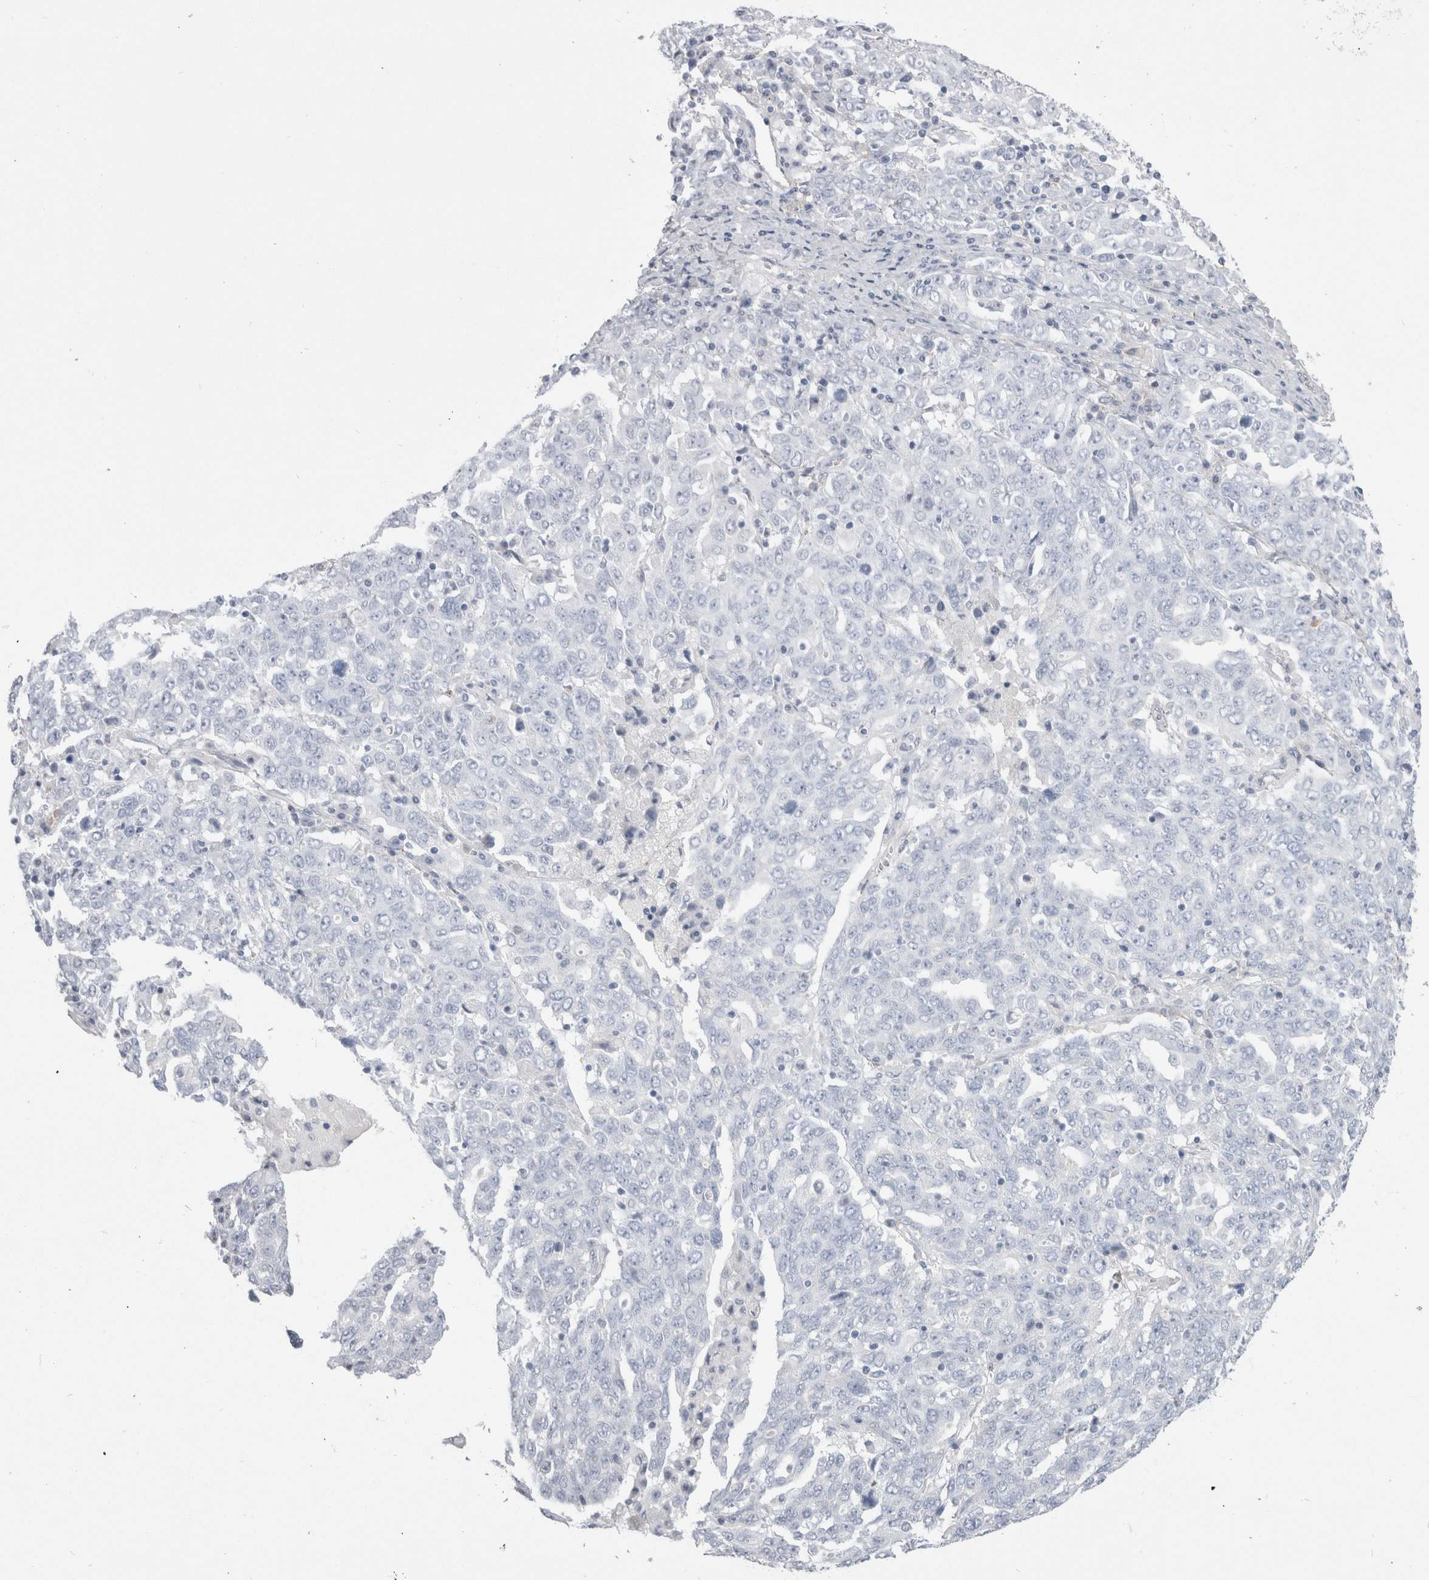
{"staining": {"intensity": "negative", "quantity": "none", "location": "none"}, "tissue": "ovarian cancer", "cell_type": "Tumor cells", "image_type": "cancer", "snomed": [{"axis": "morphology", "description": "Carcinoma, endometroid"}, {"axis": "topography", "description": "Ovary"}], "caption": "Photomicrograph shows no significant protein positivity in tumor cells of ovarian cancer. The staining was performed using DAB to visualize the protein expression in brown, while the nuclei were stained in blue with hematoxylin (Magnification: 20x).", "gene": "EPDR1", "patient": {"sex": "female", "age": 62}}